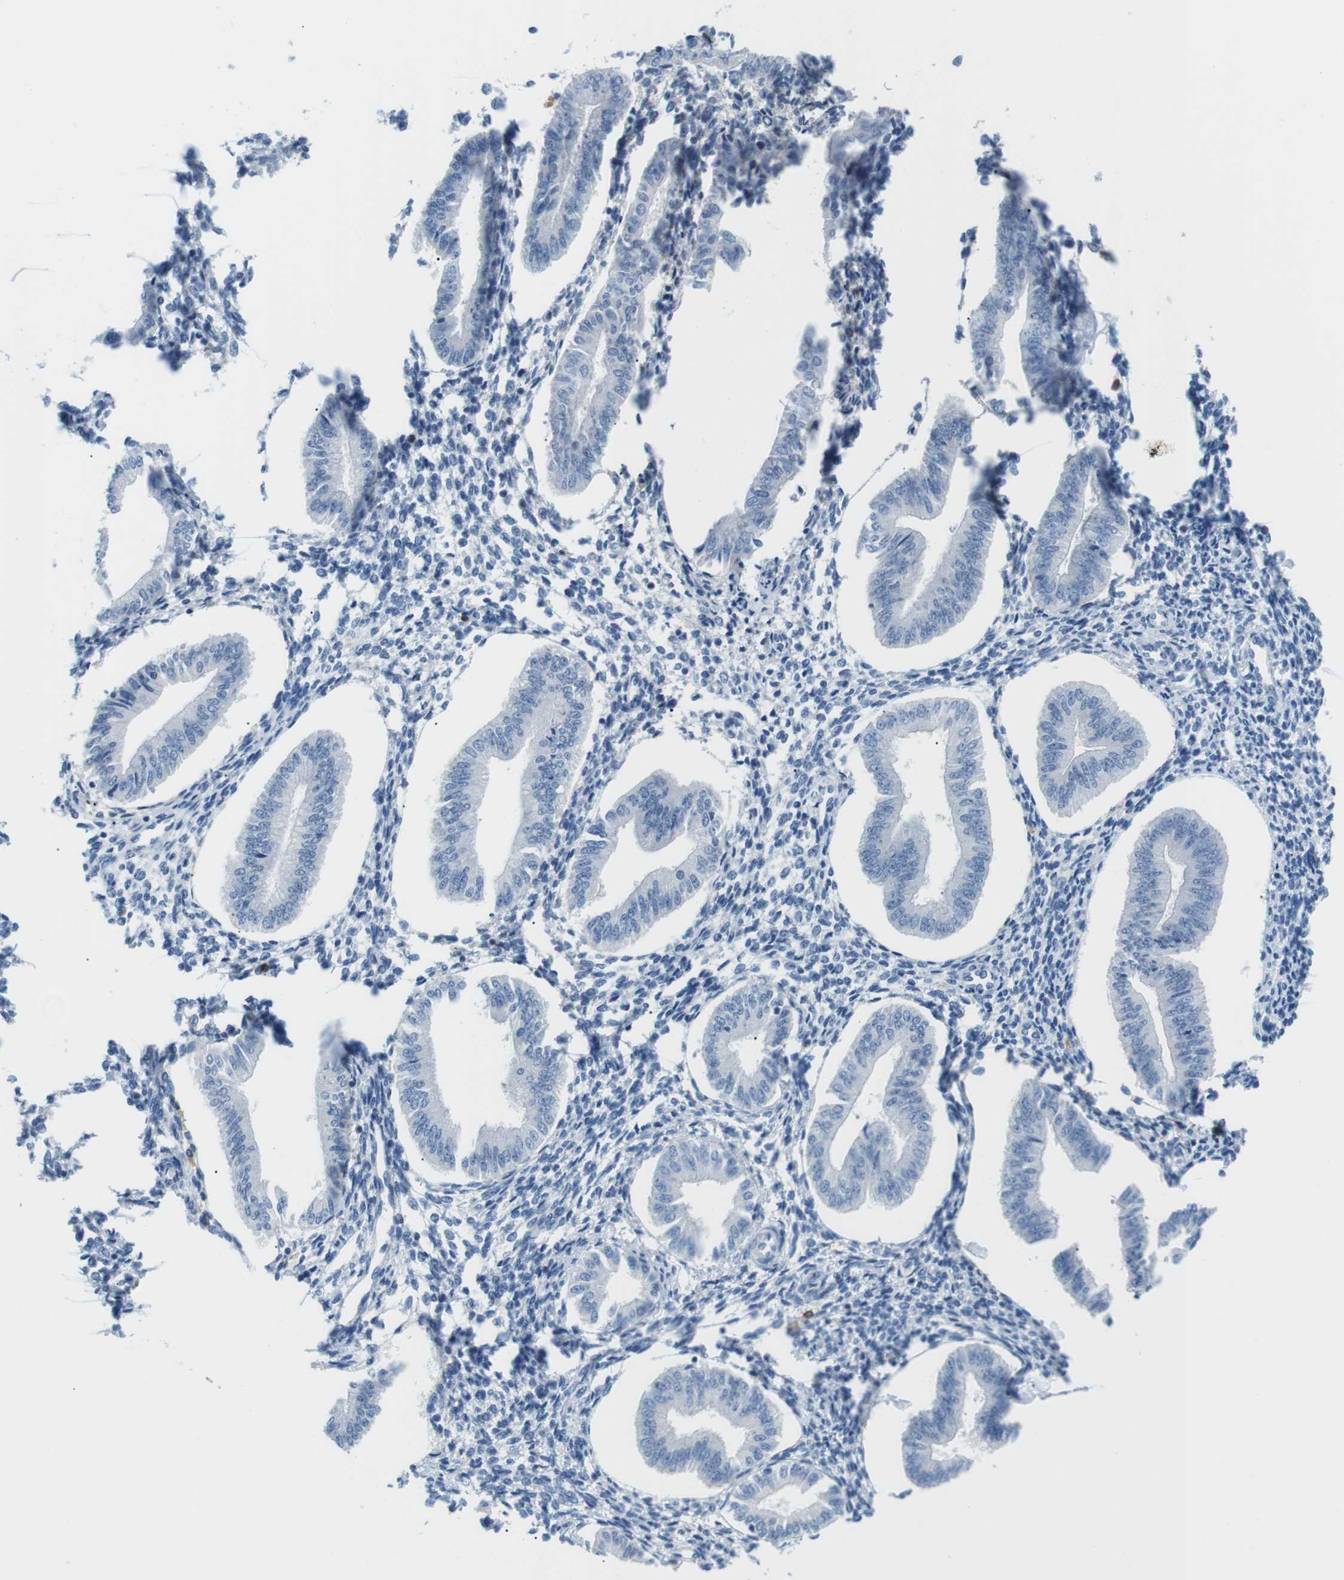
{"staining": {"intensity": "negative", "quantity": "none", "location": "none"}, "tissue": "endometrium", "cell_type": "Cells in endometrial stroma", "image_type": "normal", "snomed": [{"axis": "morphology", "description": "Normal tissue, NOS"}, {"axis": "topography", "description": "Endometrium"}], "caption": "This is an IHC histopathology image of benign endometrium. There is no positivity in cells in endometrial stroma.", "gene": "TNFRSF4", "patient": {"sex": "female", "age": 50}}